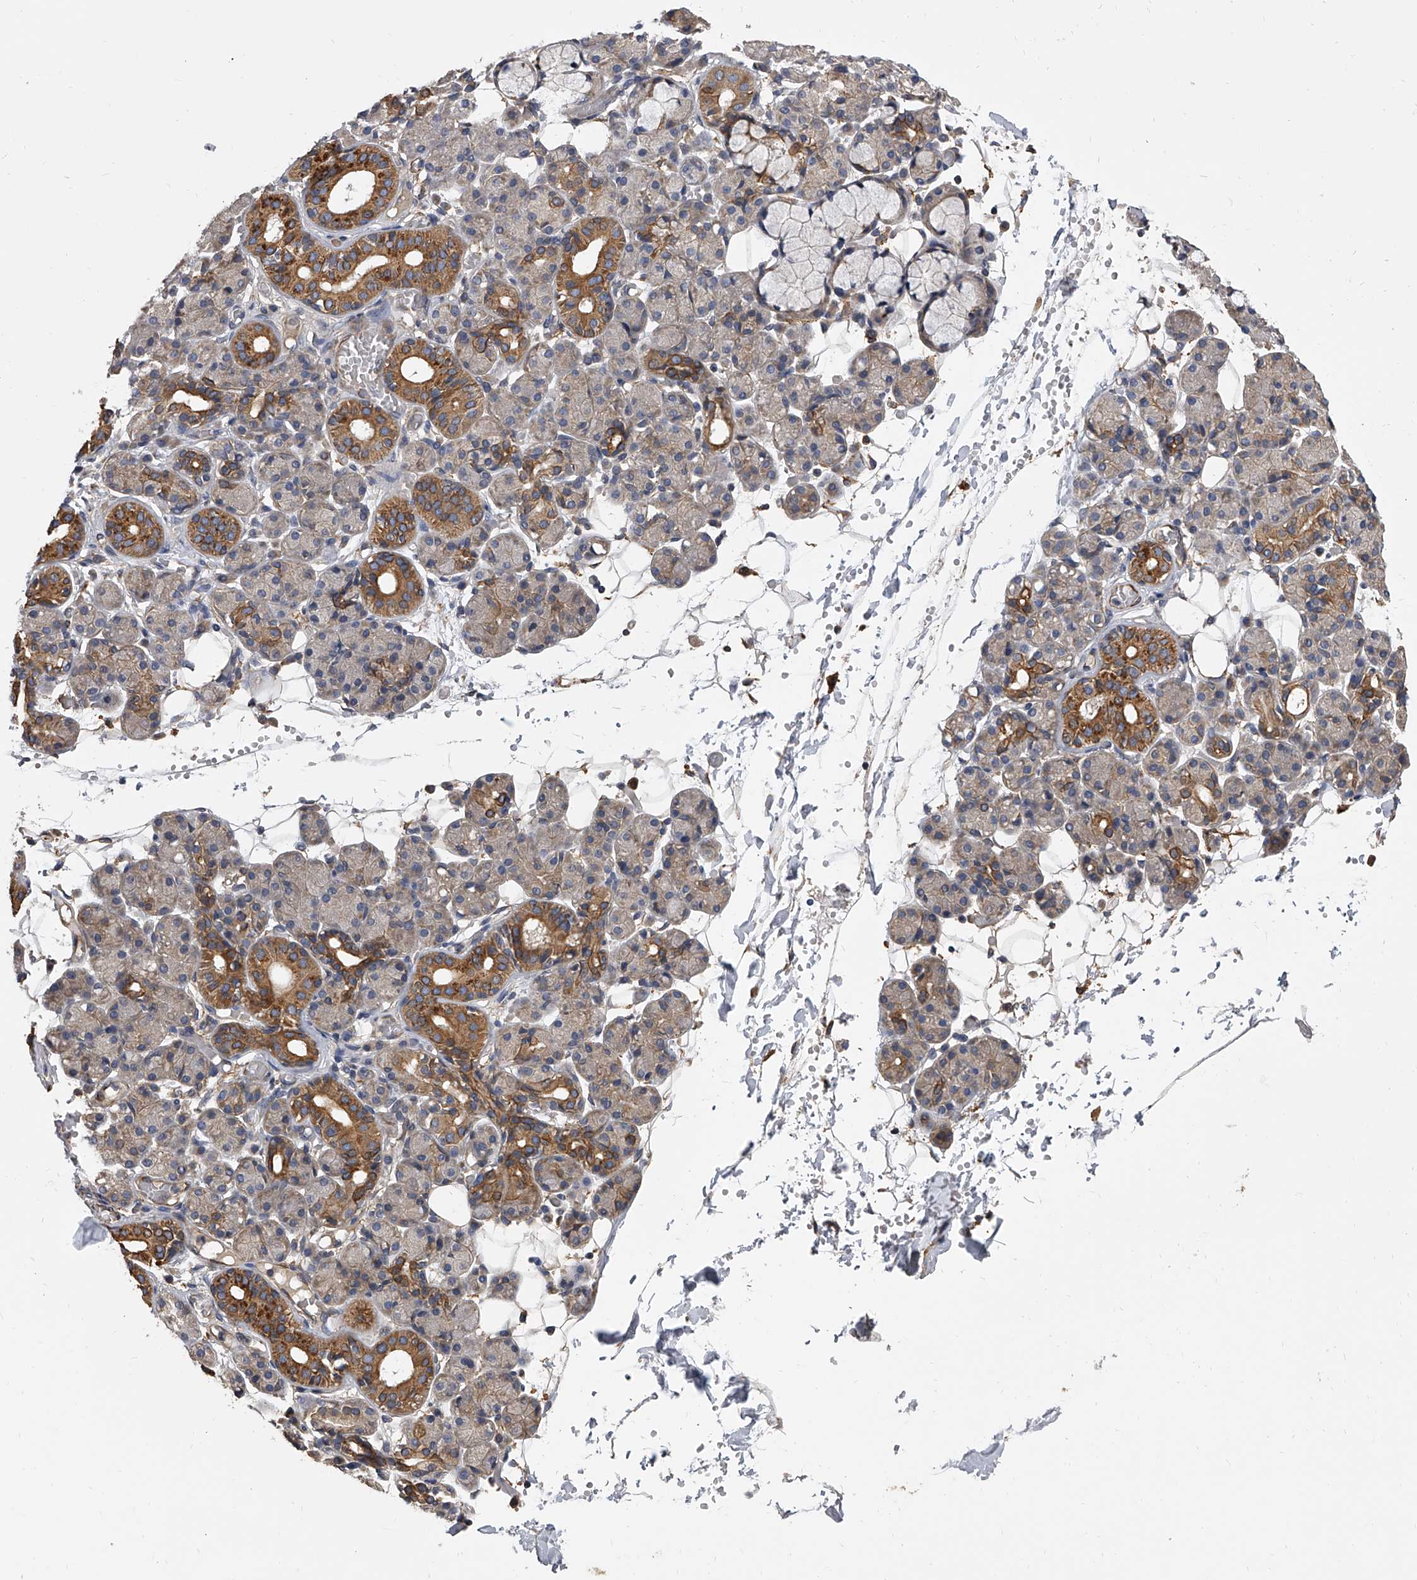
{"staining": {"intensity": "moderate", "quantity": "<25%", "location": "cytoplasmic/membranous"}, "tissue": "salivary gland", "cell_type": "Glandular cells", "image_type": "normal", "snomed": [{"axis": "morphology", "description": "Normal tissue, NOS"}, {"axis": "topography", "description": "Salivary gland"}], "caption": "Salivary gland stained with a brown dye displays moderate cytoplasmic/membranous positive expression in approximately <25% of glandular cells.", "gene": "EXOC4", "patient": {"sex": "male", "age": 63}}